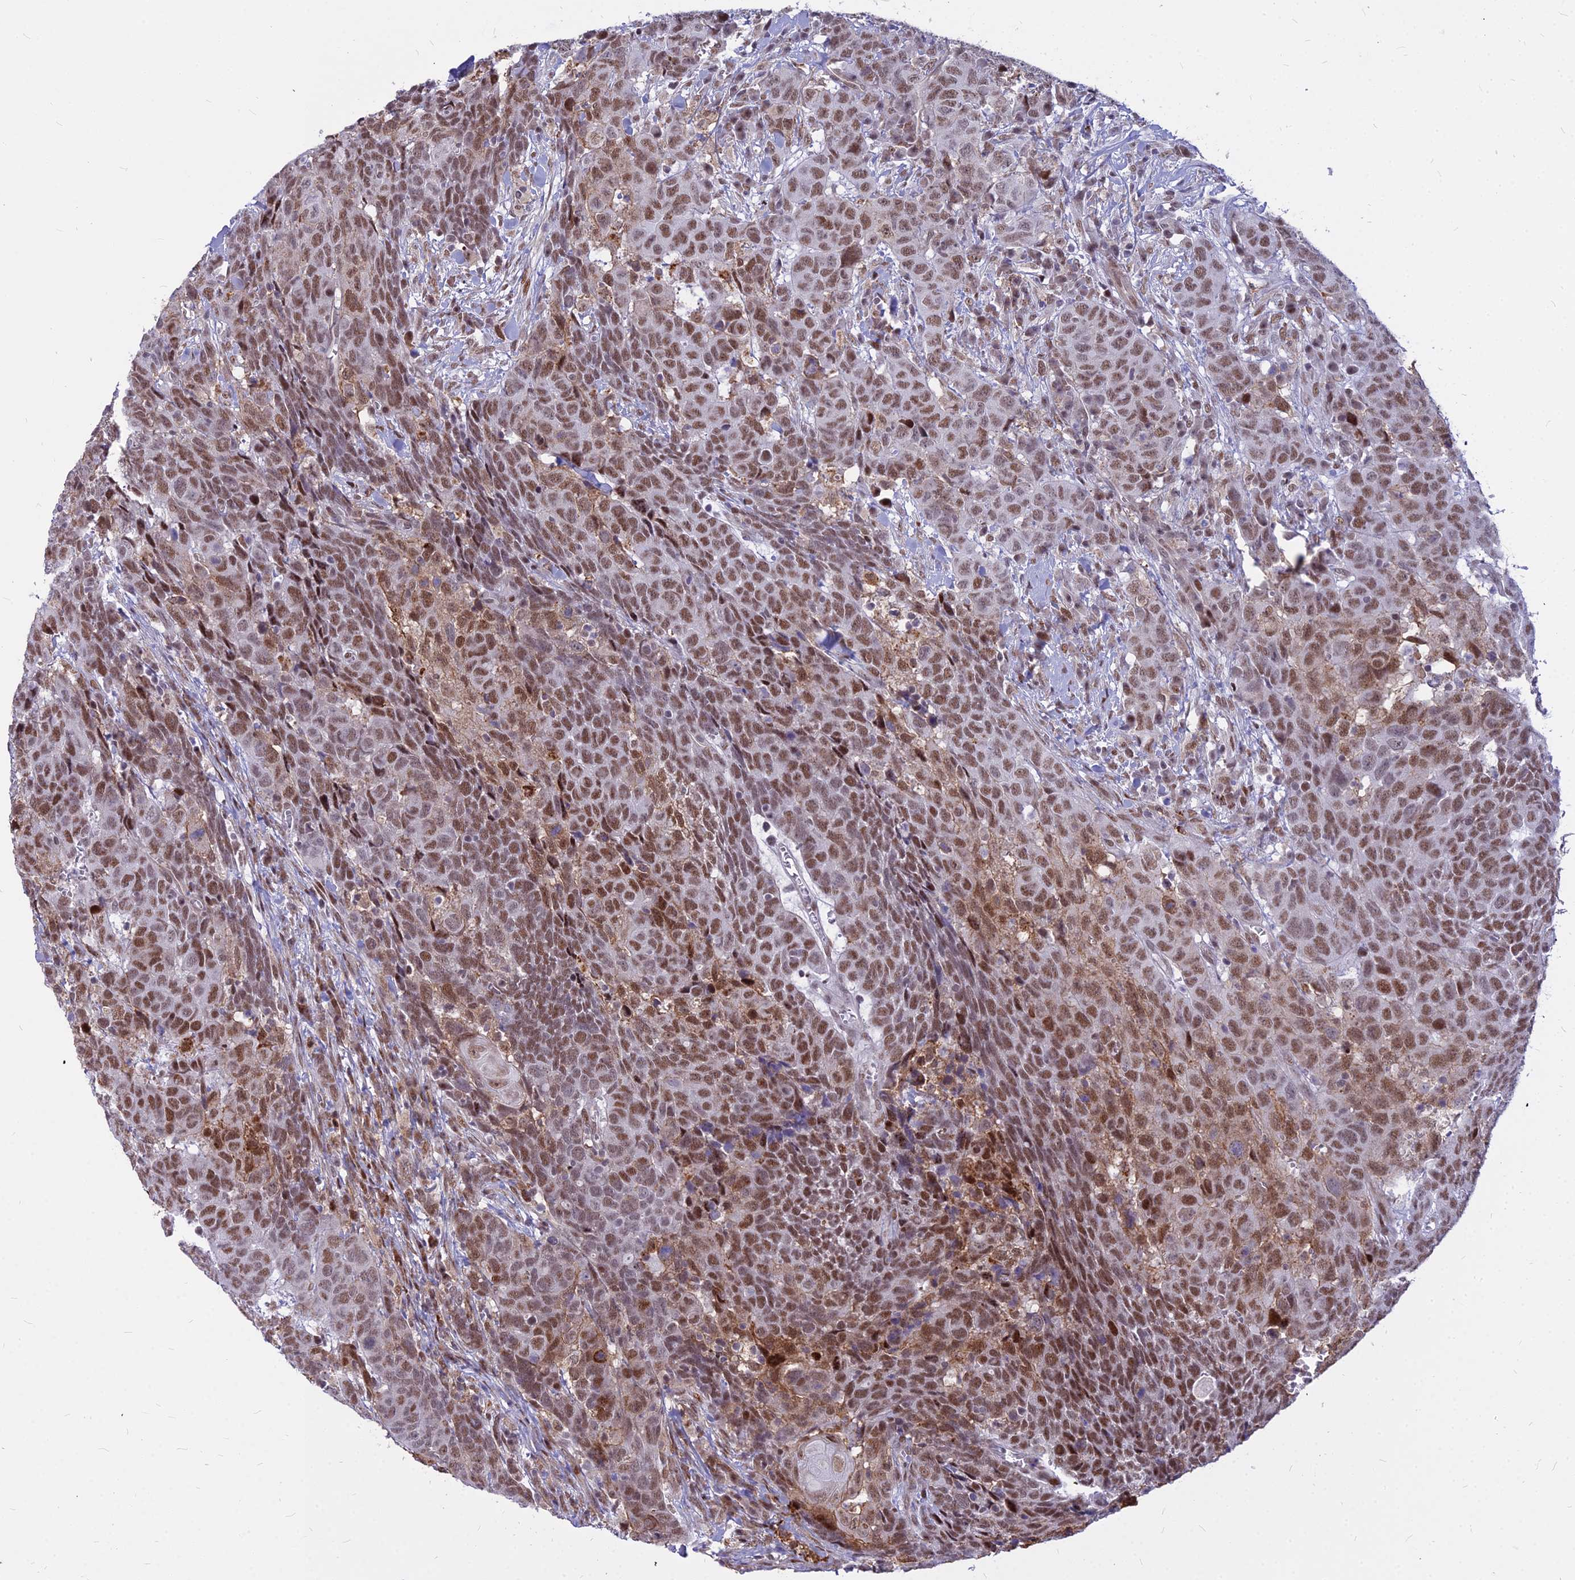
{"staining": {"intensity": "moderate", "quantity": ">75%", "location": "nuclear"}, "tissue": "head and neck cancer", "cell_type": "Tumor cells", "image_type": "cancer", "snomed": [{"axis": "morphology", "description": "Squamous cell carcinoma, NOS"}, {"axis": "topography", "description": "Head-Neck"}], "caption": "Moderate nuclear protein positivity is appreciated in approximately >75% of tumor cells in head and neck squamous cell carcinoma.", "gene": "ALG10", "patient": {"sex": "male", "age": 66}}